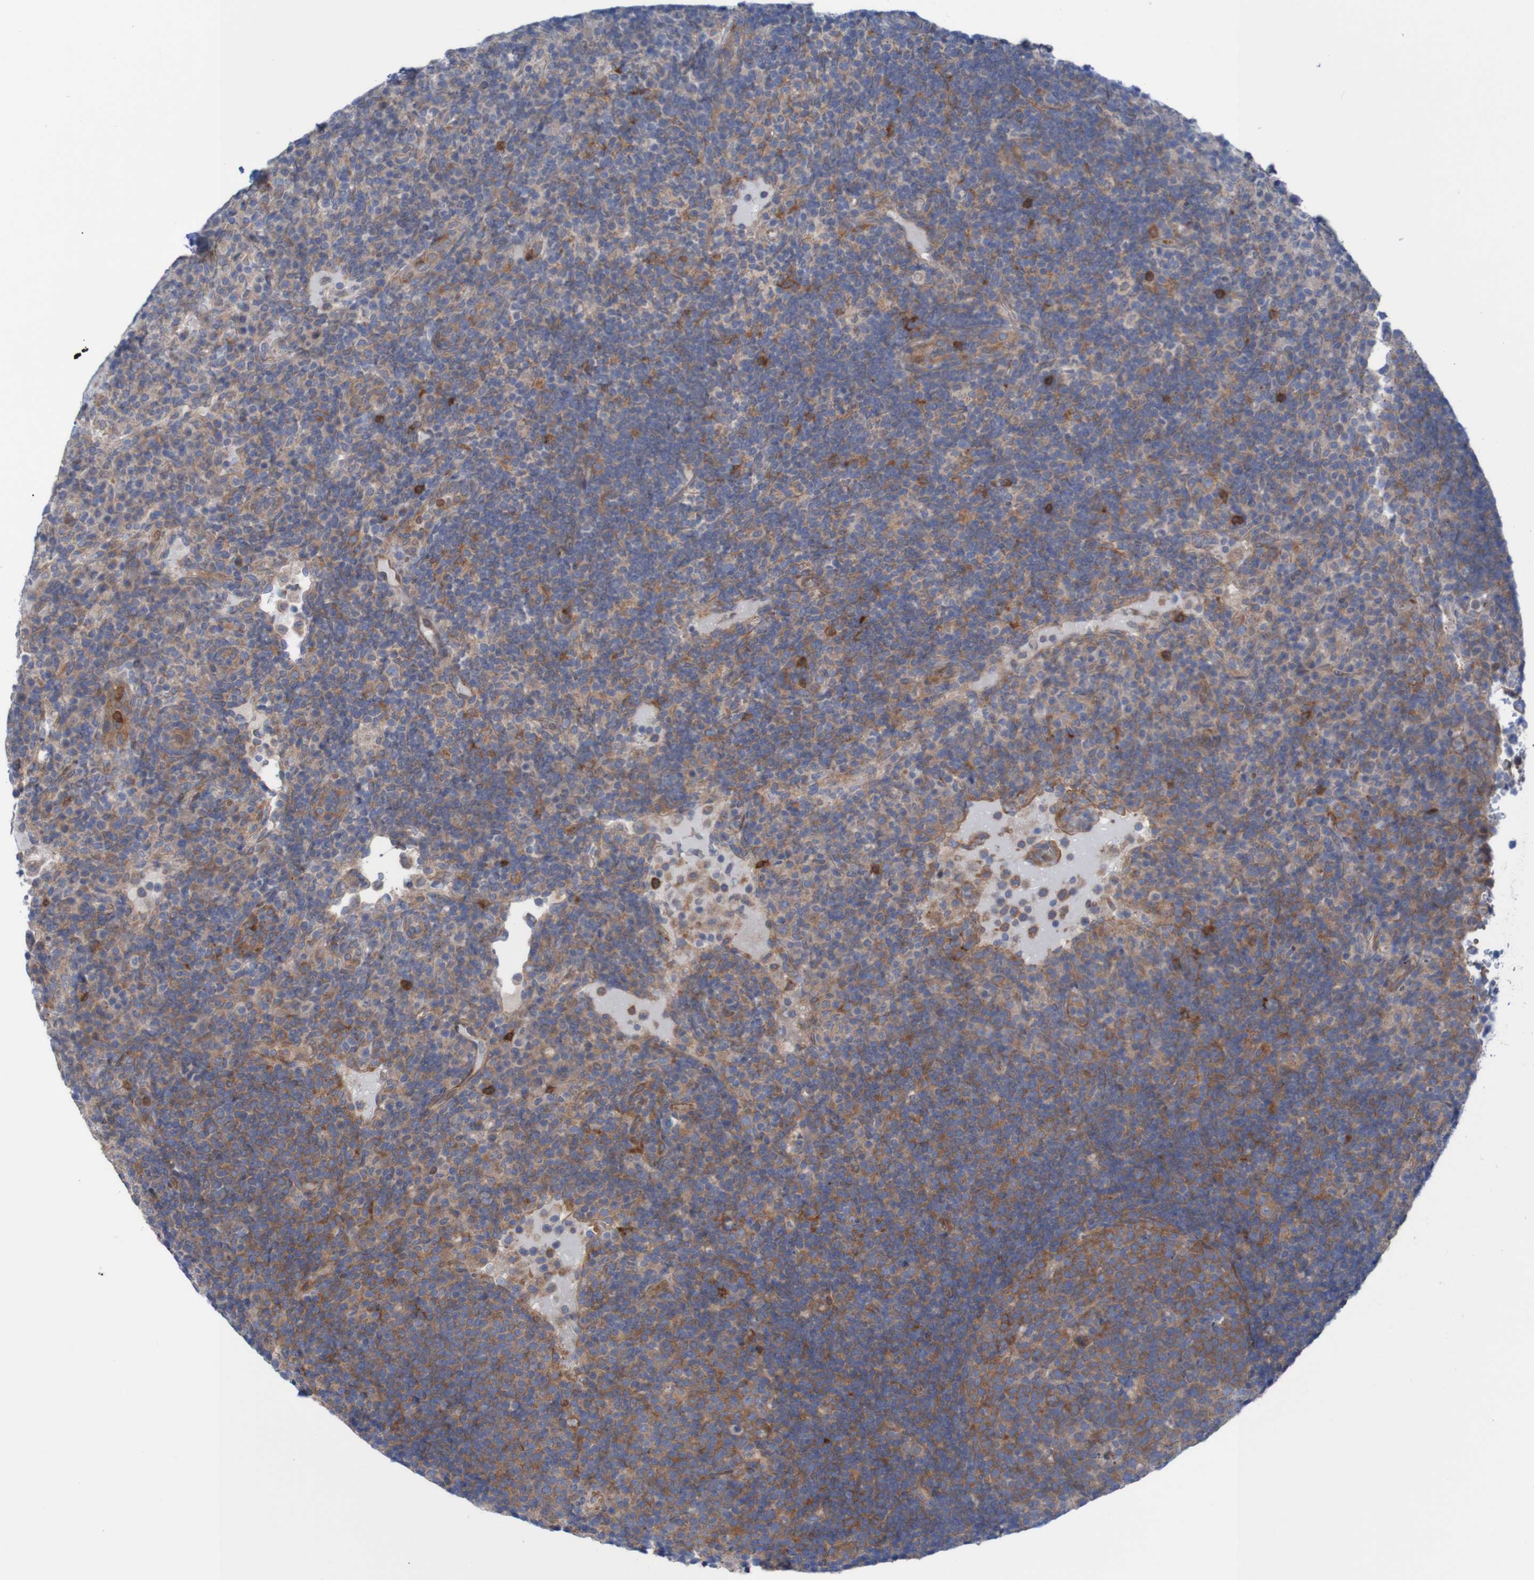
{"staining": {"intensity": "weak", "quantity": "25%-75%", "location": "cytoplasmic/membranous"}, "tissue": "lymph node", "cell_type": "Germinal center cells", "image_type": "normal", "snomed": [{"axis": "morphology", "description": "Normal tissue, NOS"}, {"axis": "topography", "description": "Lymph node"}], "caption": "Germinal center cells show low levels of weak cytoplasmic/membranous staining in about 25%-75% of cells in normal lymph node. The staining was performed using DAB to visualize the protein expression in brown, while the nuclei were stained in blue with hematoxylin (Magnification: 20x).", "gene": "ANGPT4", "patient": {"sex": "female", "age": 53}}